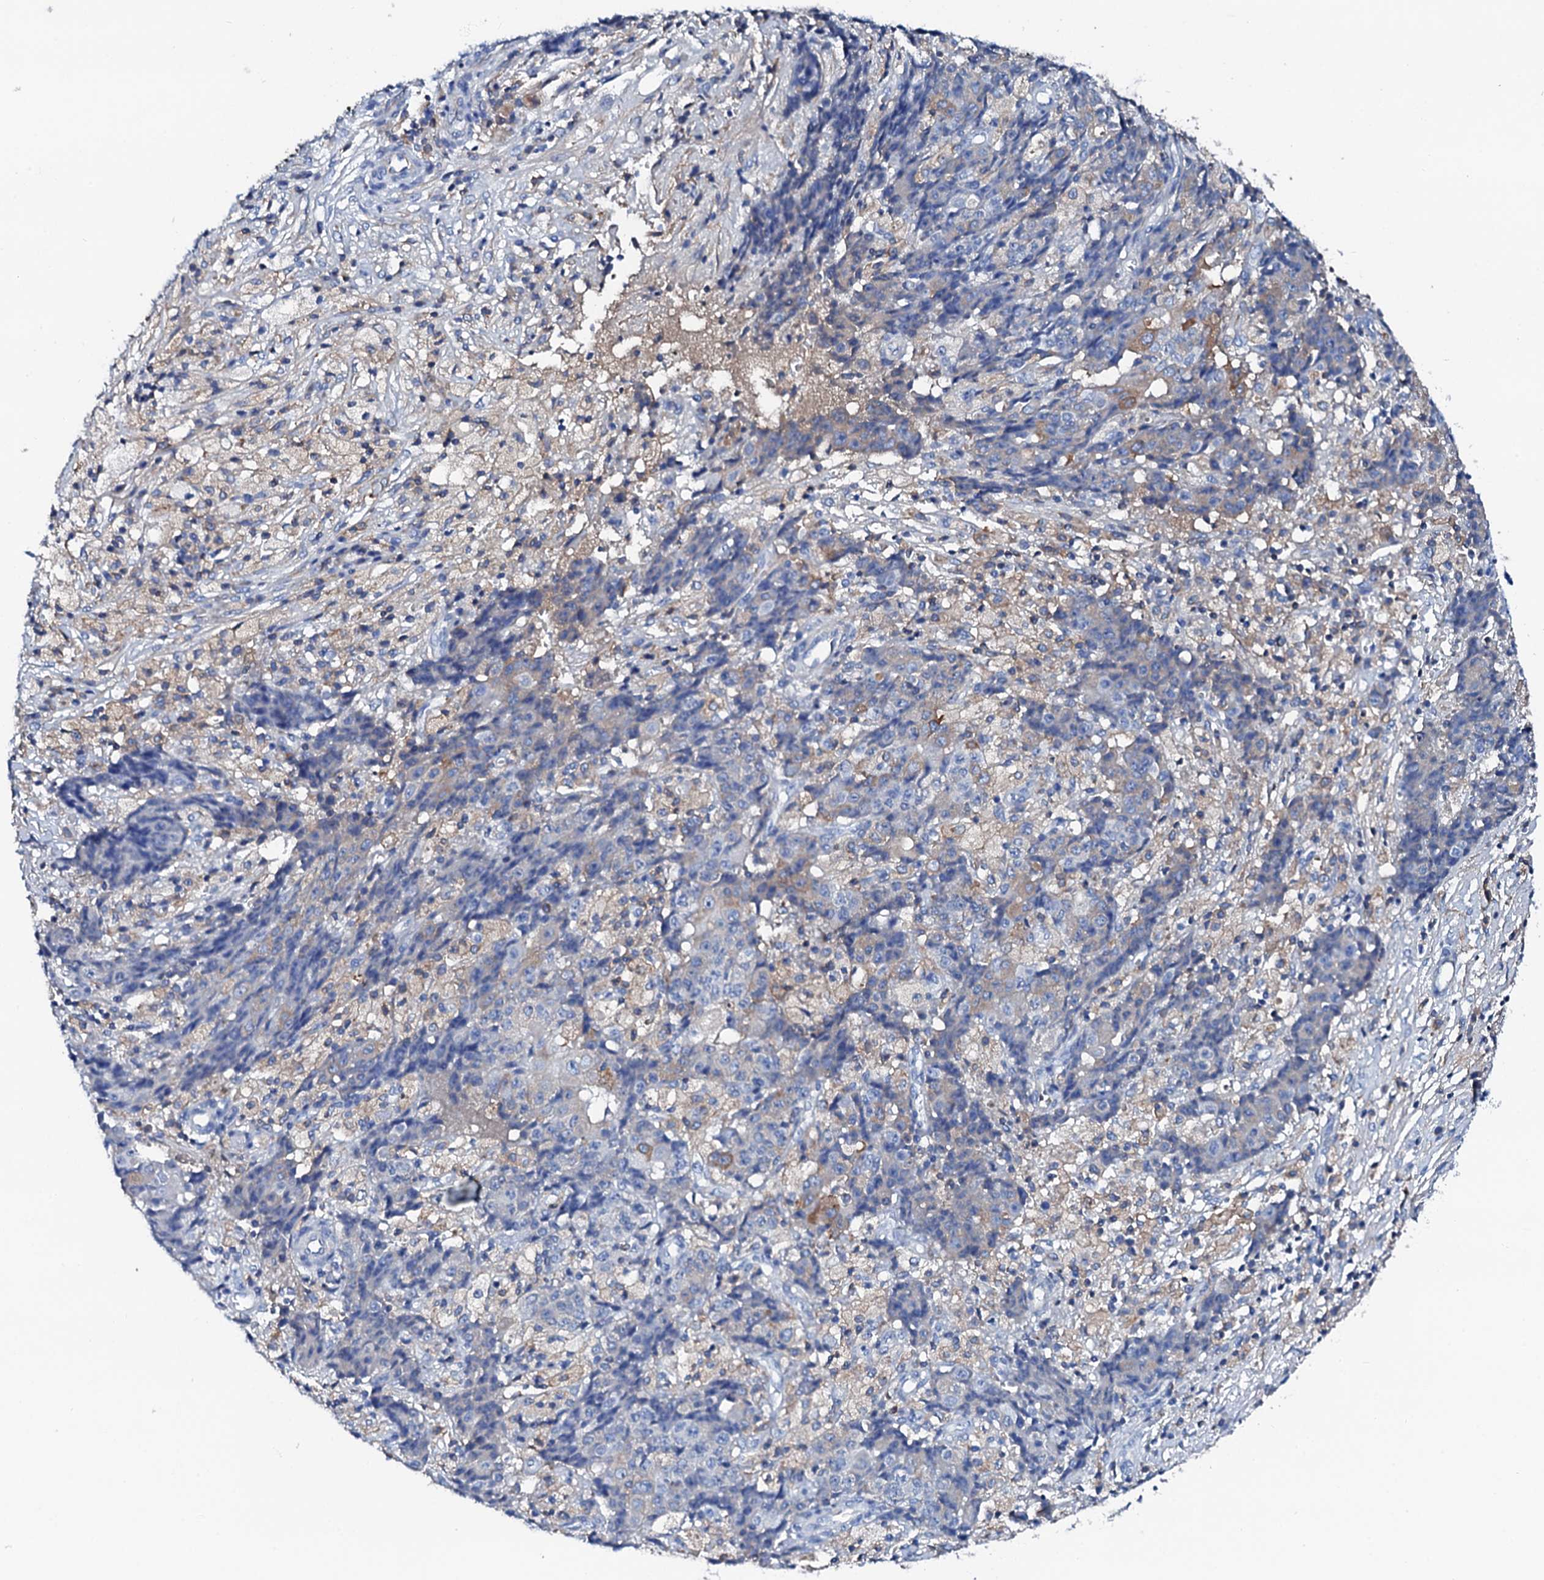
{"staining": {"intensity": "negative", "quantity": "none", "location": "none"}, "tissue": "ovarian cancer", "cell_type": "Tumor cells", "image_type": "cancer", "snomed": [{"axis": "morphology", "description": "Carcinoma, endometroid"}, {"axis": "topography", "description": "Ovary"}], "caption": "Immunohistochemistry (IHC) micrograph of endometroid carcinoma (ovarian) stained for a protein (brown), which demonstrates no staining in tumor cells. (DAB (3,3'-diaminobenzidine) immunohistochemistry (IHC), high magnification).", "gene": "GLB1L3", "patient": {"sex": "female", "age": 42}}